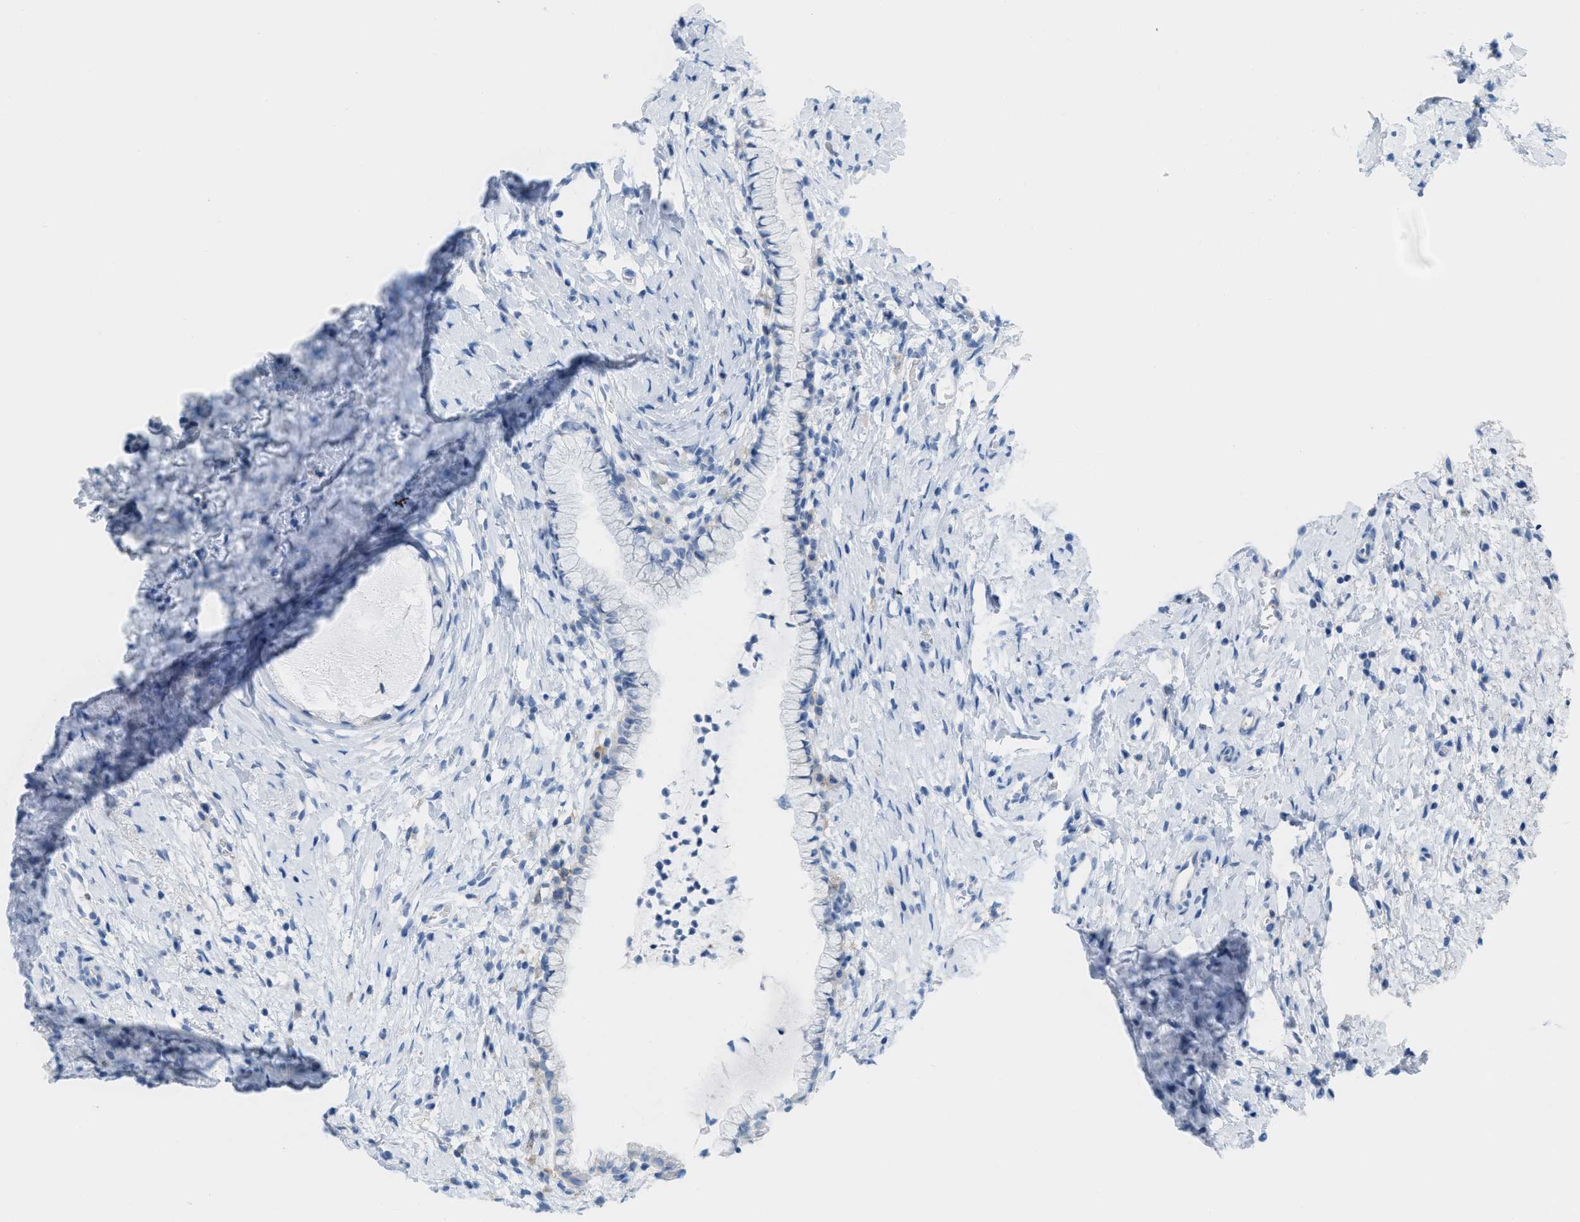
{"staining": {"intensity": "negative", "quantity": "none", "location": "none"}, "tissue": "cervix", "cell_type": "Glandular cells", "image_type": "normal", "snomed": [{"axis": "morphology", "description": "Normal tissue, NOS"}, {"axis": "topography", "description": "Cervix"}], "caption": "Immunohistochemical staining of unremarkable cervix demonstrates no significant positivity in glandular cells. The staining is performed using DAB (3,3'-diaminobenzidine) brown chromogen with nuclei counter-stained in using hematoxylin.", "gene": "SLC3A2", "patient": {"sex": "female", "age": 72}}